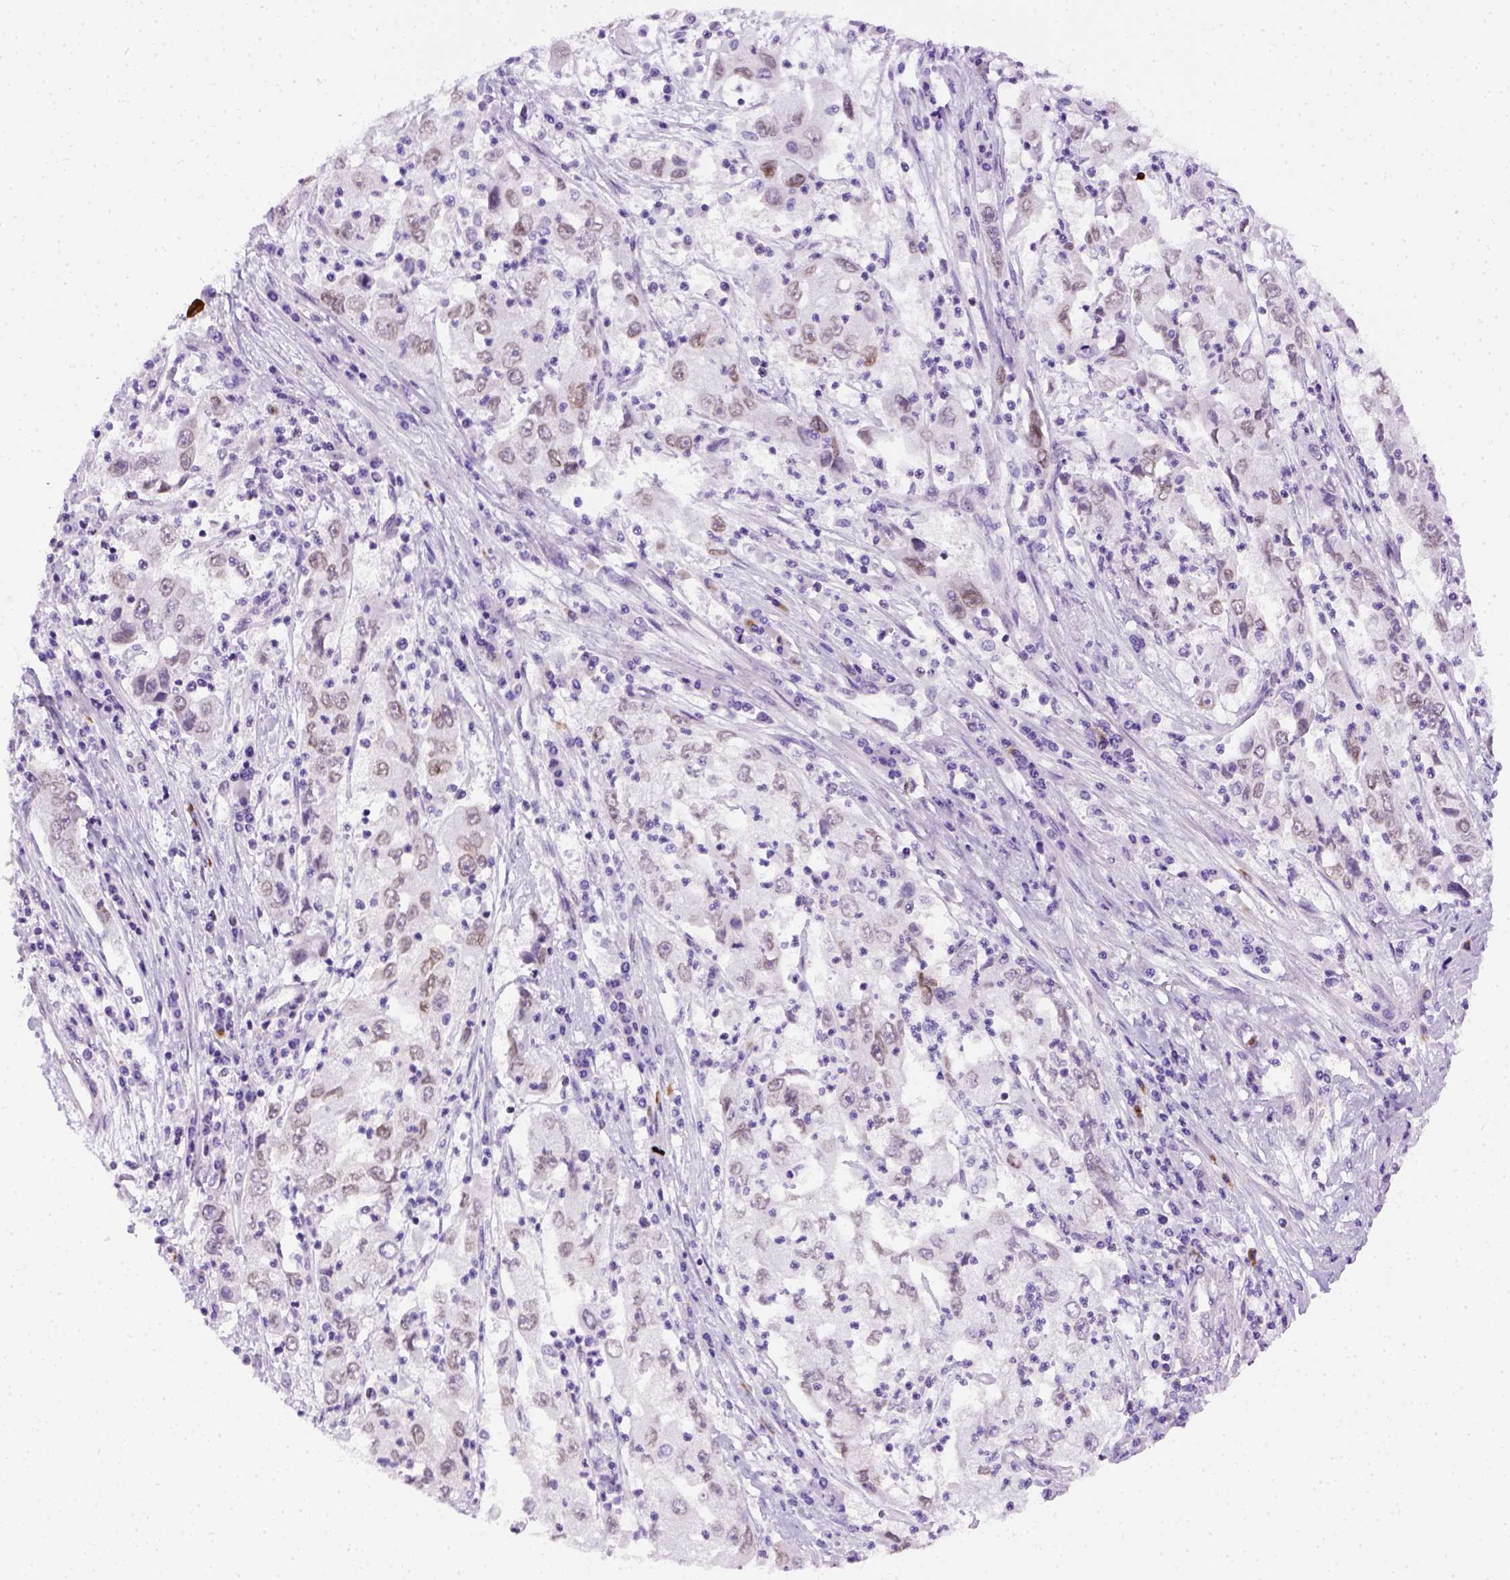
{"staining": {"intensity": "weak", "quantity": "25%-75%", "location": "nuclear"}, "tissue": "cervical cancer", "cell_type": "Tumor cells", "image_type": "cancer", "snomed": [{"axis": "morphology", "description": "Squamous cell carcinoma, NOS"}, {"axis": "topography", "description": "Cervix"}], "caption": "Immunohistochemistry (IHC) staining of cervical cancer, which displays low levels of weak nuclear staining in about 25%-75% of tumor cells indicating weak nuclear protein staining. The staining was performed using DAB (brown) for protein detection and nuclei were counterstained in hematoxylin (blue).", "gene": "FAM184B", "patient": {"sex": "female", "age": 36}}